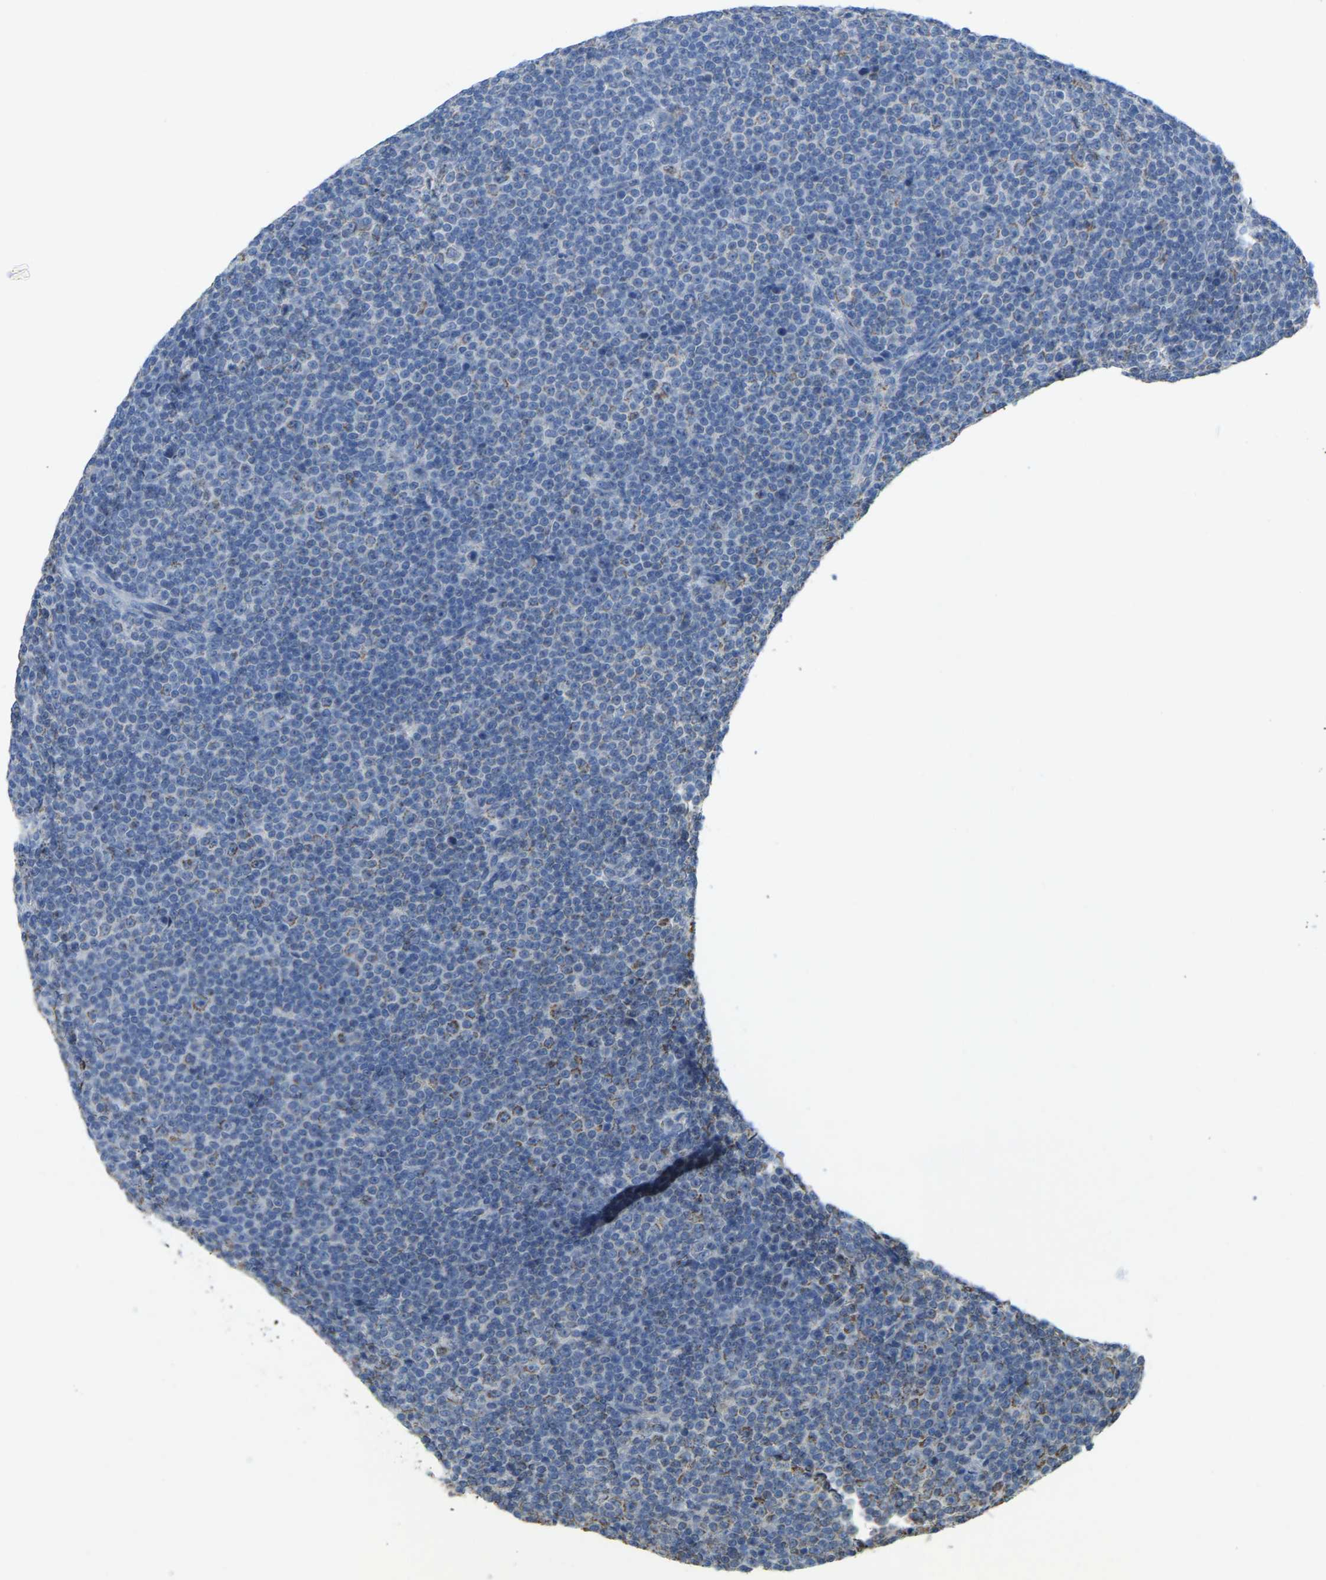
{"staining": {"intensity": "moderate", "quantity": "<25%", "location": "cytoplasmic/membranous"}, "tissue": "lymphoma", "cell_type": "Tumor cells", "image_type": "cancer", "snomed": [{"axis": "morphology", "description": "Malignant lymphoma, non-Hodgkin's type, Low grade"}, {"axis": "topography", "description": "Lymph node"}], "caption": "This image demonstrates IHC staining of human malignant lymphoma, non-Hodgkin's type (low-grade), with low moderate cytoplasmic/membranous expression in approximately <25% of tumor cells.", "gene": "SERPINB5", "patient": {"sex": "female", "age": 67}}